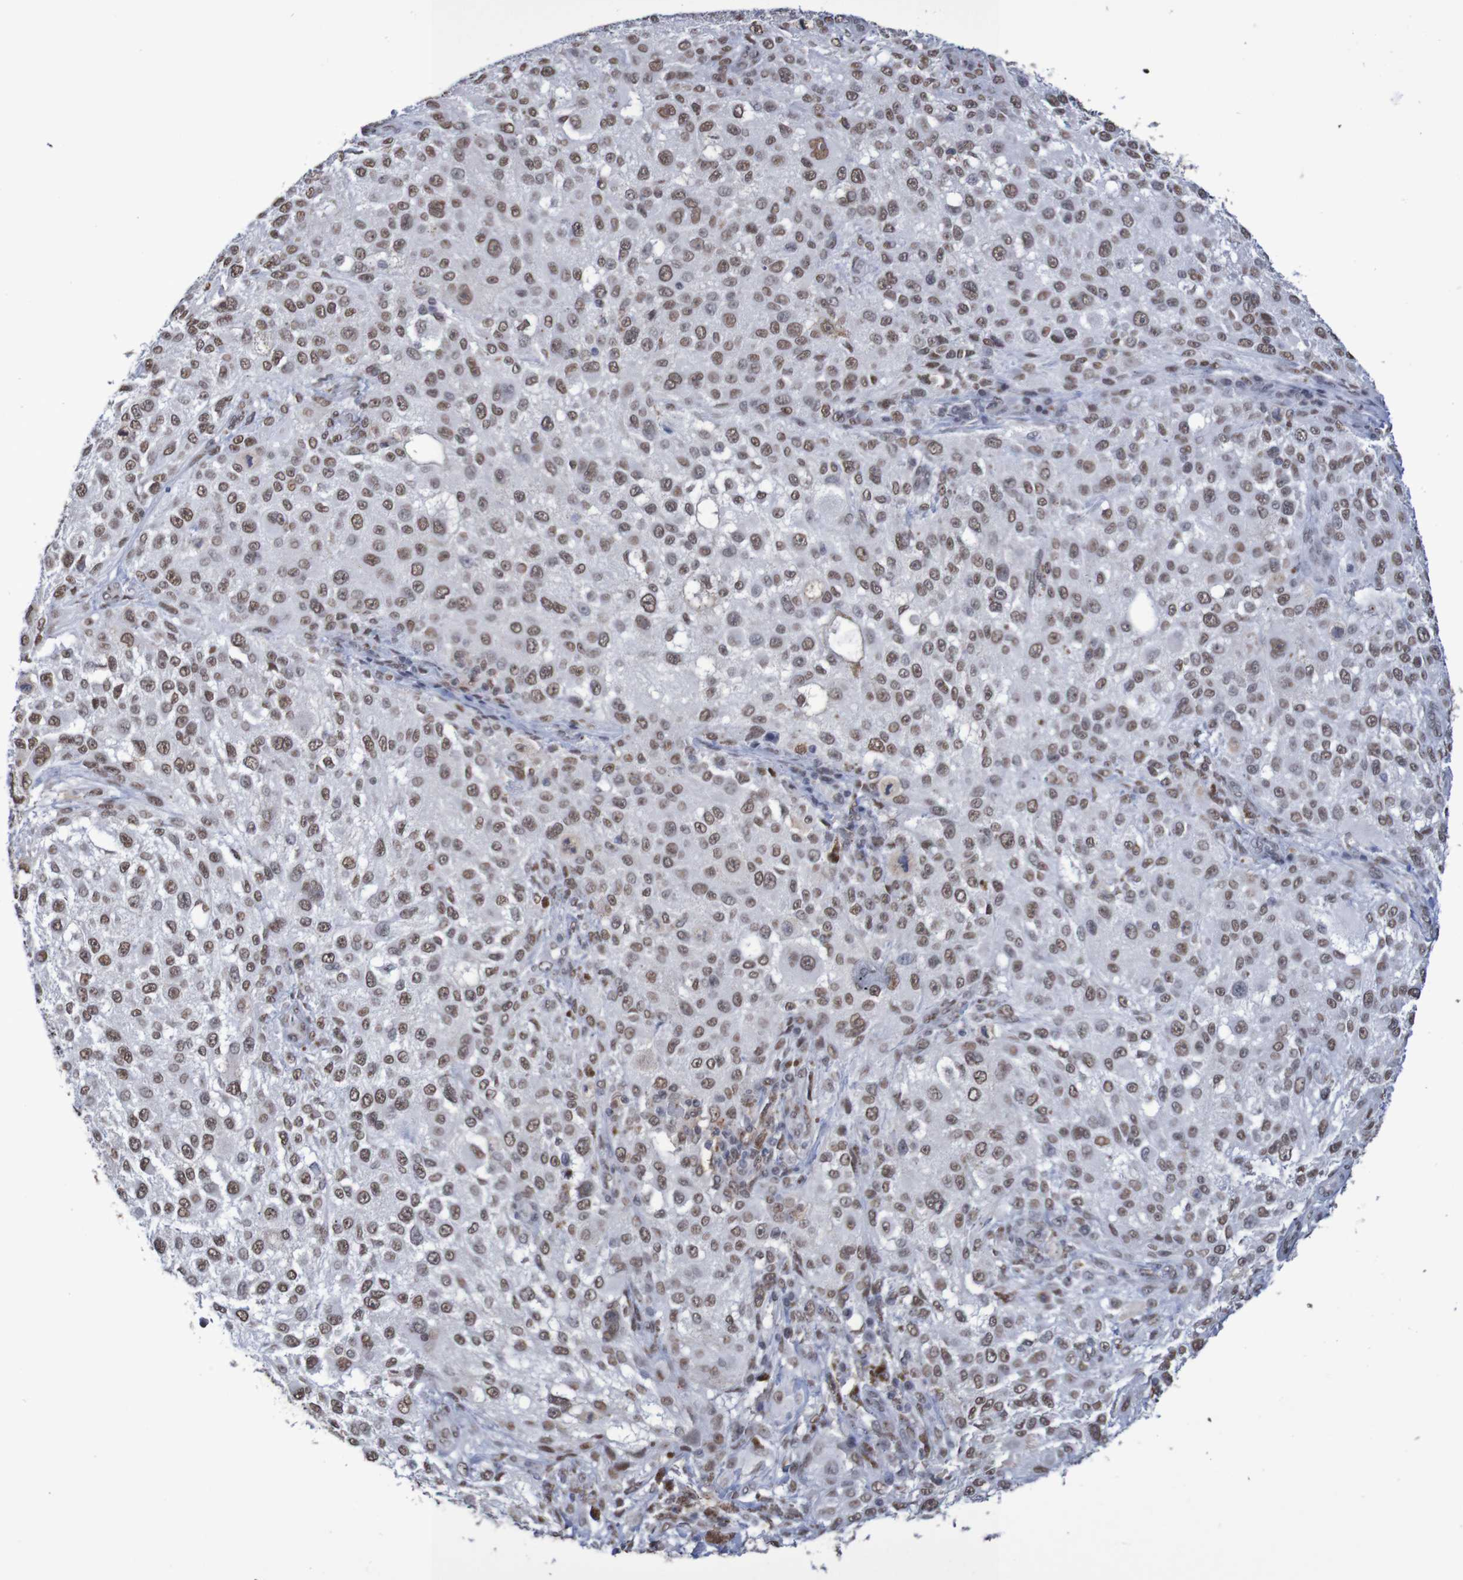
{"staining": {"intensity": "moderate", "quantity": ">75%", "location": "nuclear"}, "tissue": "melanoma", "cell_type": "Tumor cells", "image_type": "cancer", "snomed": [{"axis": "morphology", "description": "Necrosis, NOS"}, {"axis": "morphology", "description": "Malignant melanoma, NOS"}, {"axis": "topography", "description": "Skin"}], "caption": "The micrograph demonstrates immunohistochemical staining of melanoma. There is moderate nuclear expression is present in approximately >75% of tumor cells.", "gene": "MRTFB", "patient": {"sex": "female", "age": 87}}